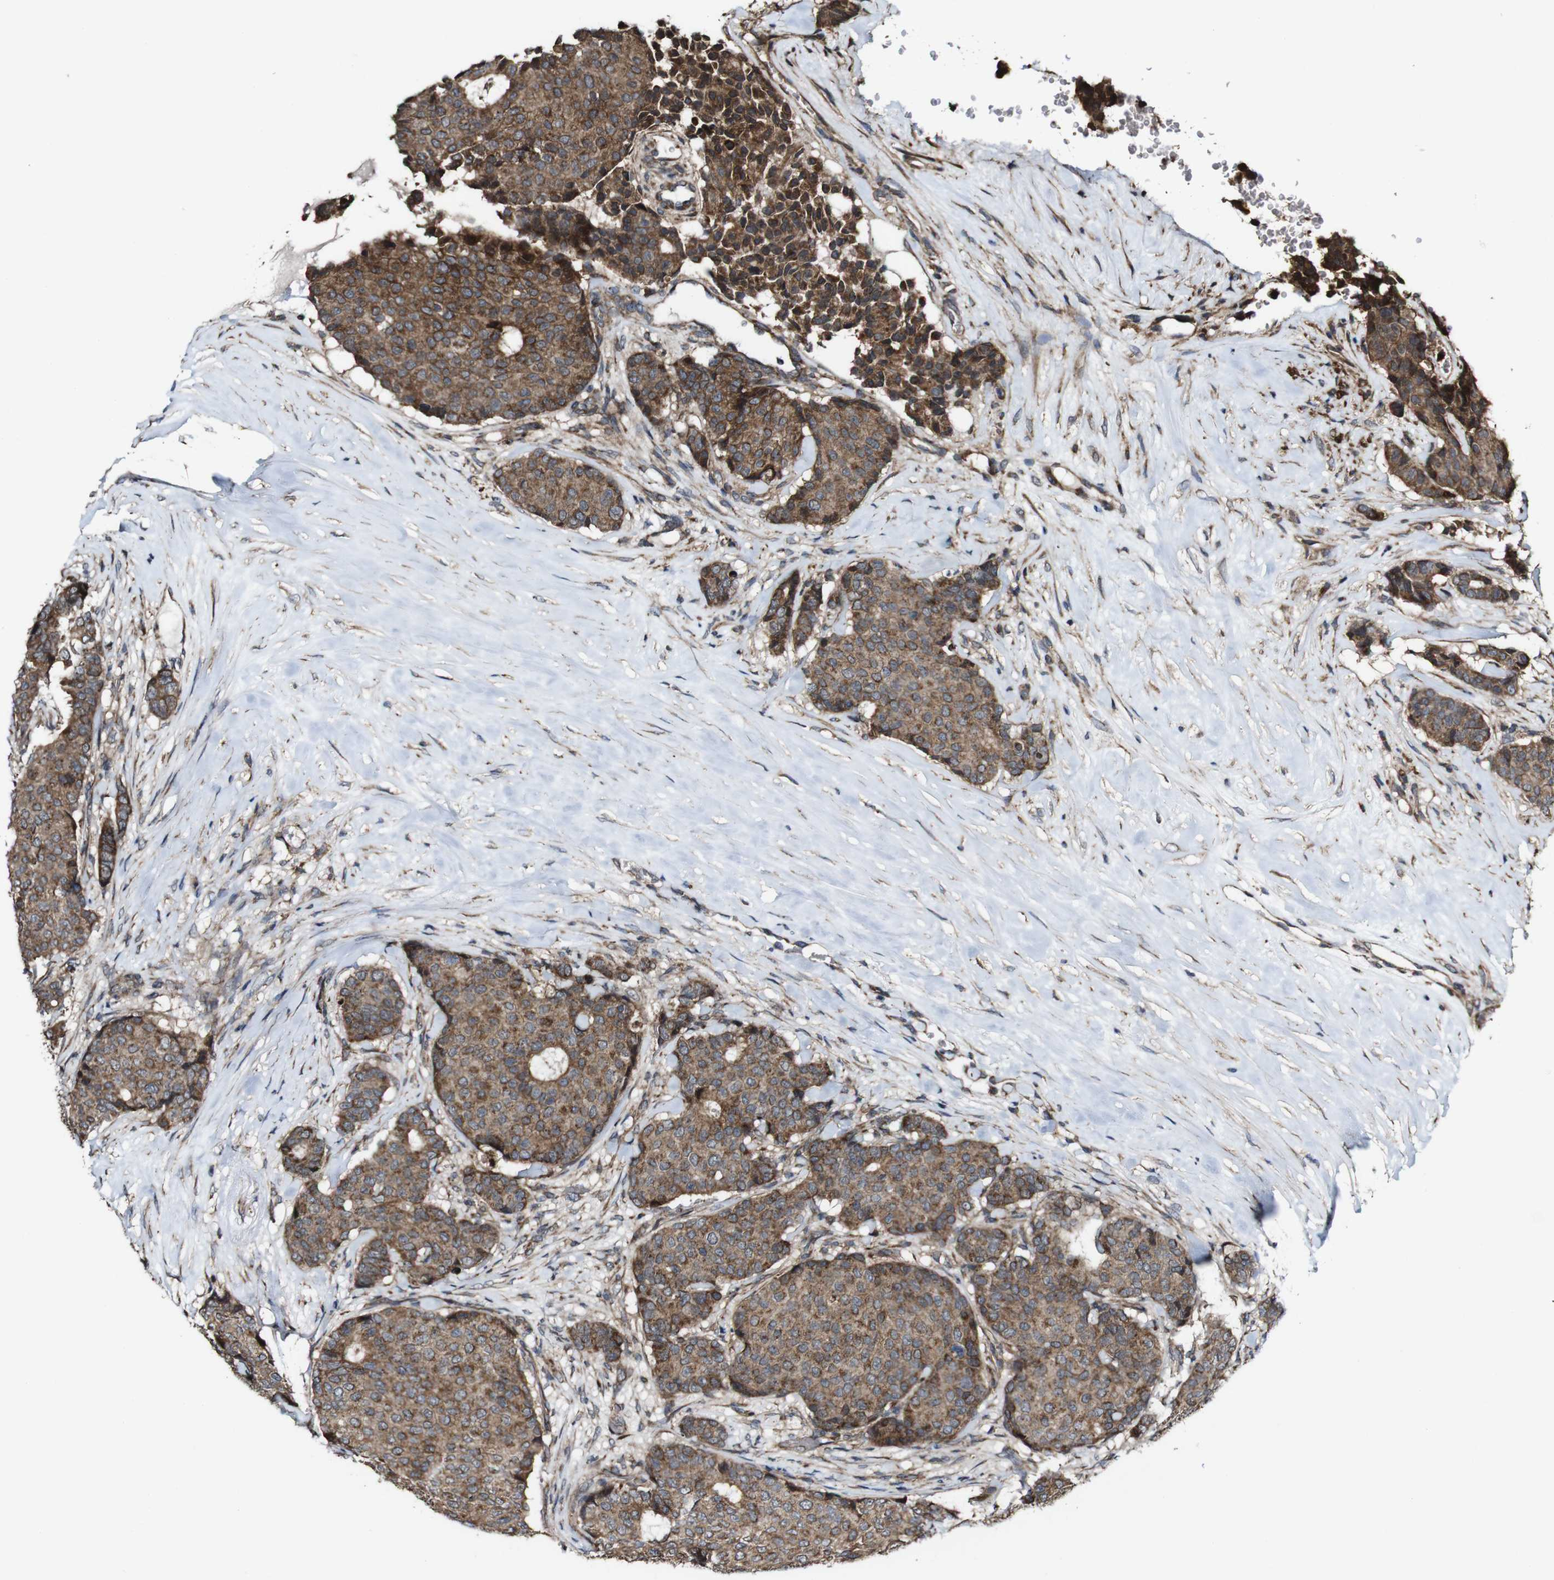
{"staining": {"intensity": "moderate", "quantity": ">75%", "location": "cytoplasmic/membranous"}, "tissue": "breast cancer", "cell_type": "Tumor cells", "image_type": "cancer", "snomed": [{"axis": "morphology", "description": "Duct carcinoma"}, {"axis": "topography", "description": "Breast"}], "caption": "Intraductal carcinoma (breast) stained with IHC reveals moderate cytoplasmic/membranous positivity in approximately >75% of tumor cells.", "gene": "BTN3A3", "patient": {"sex": "female", "age": 75}}